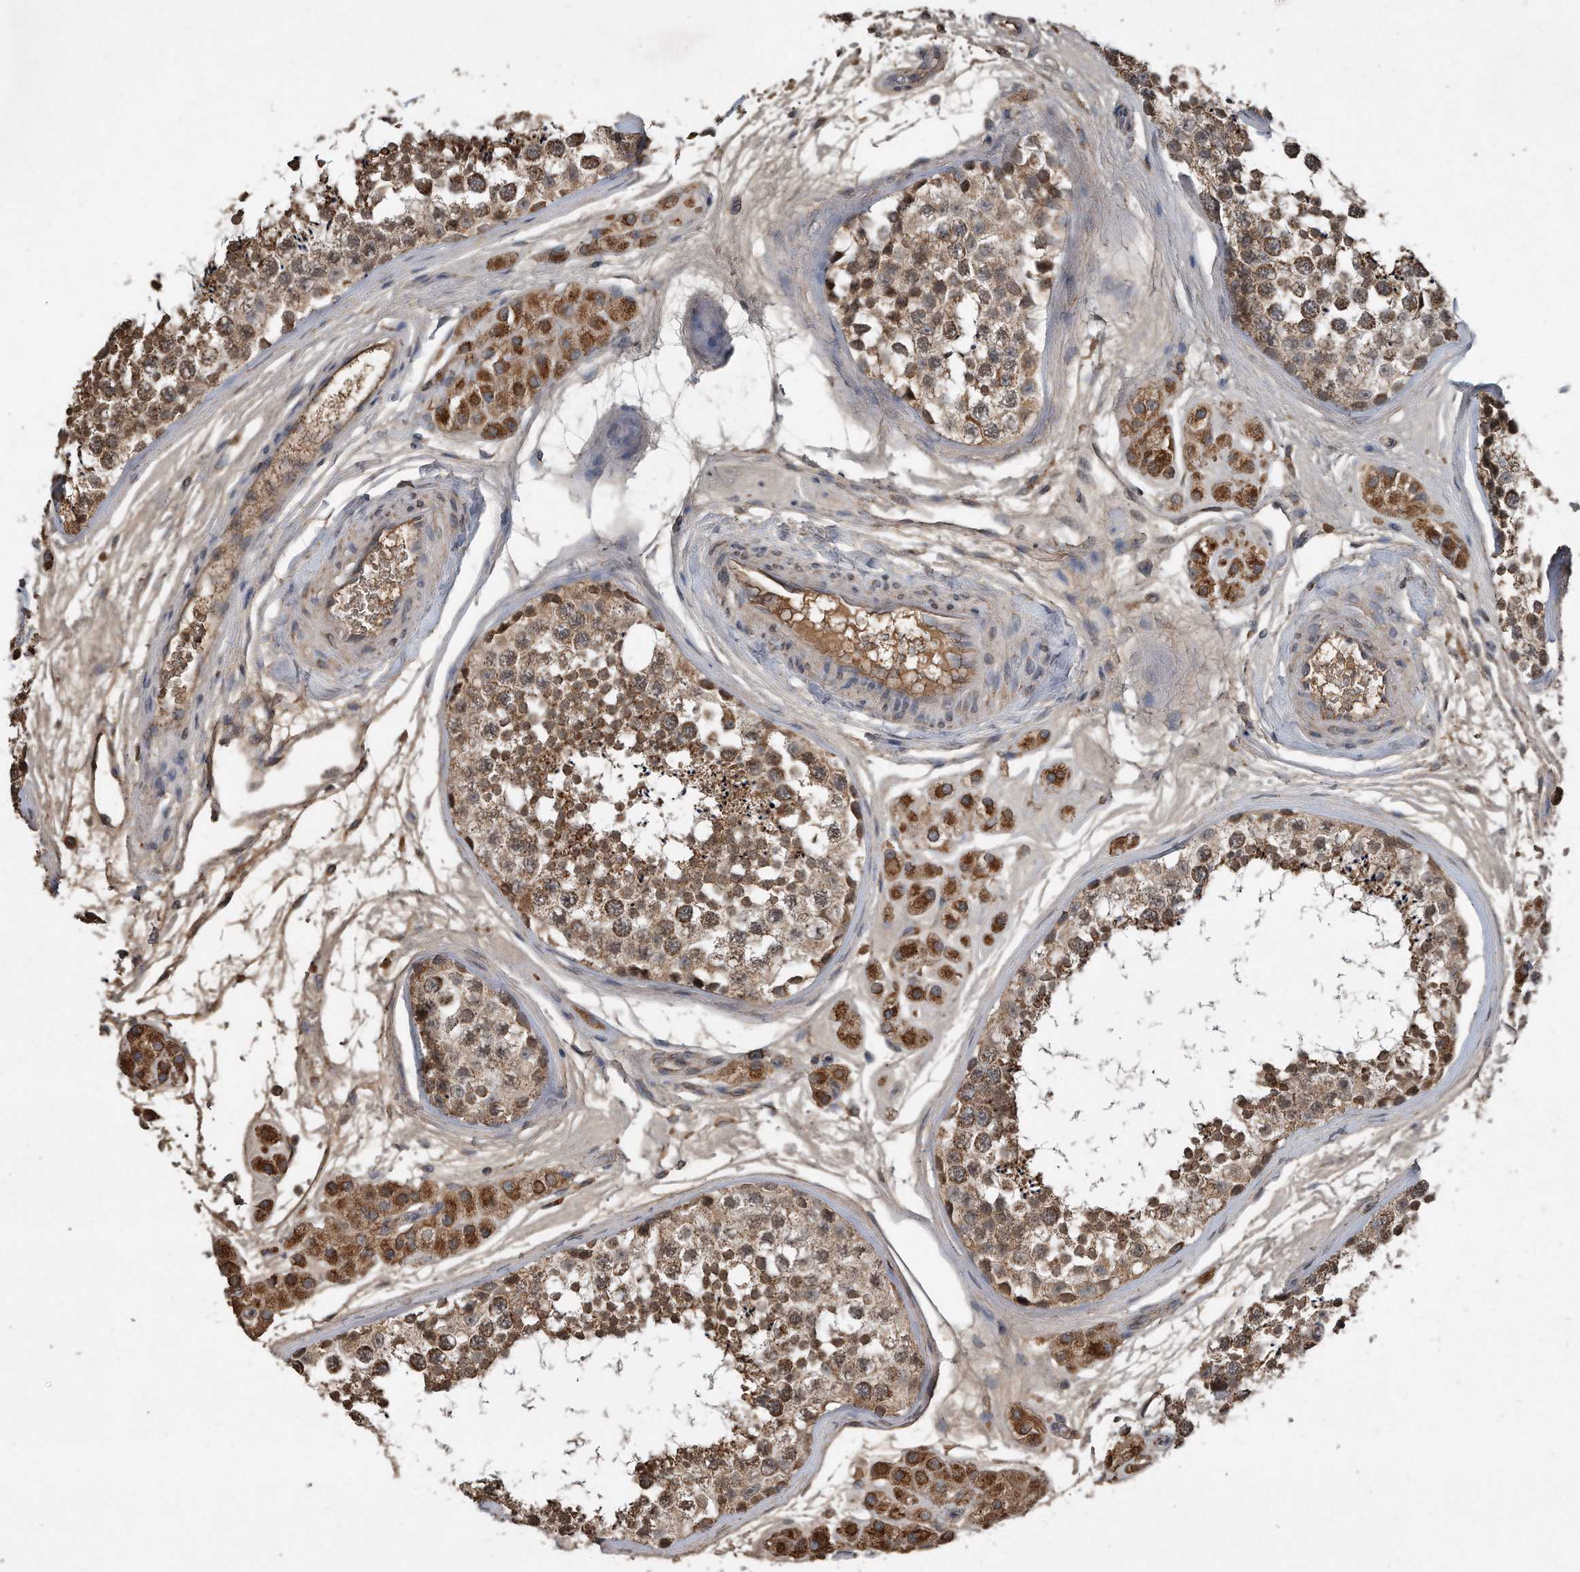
{"staining": {"intensity": "moderate", "quantity": ">75%", "location": "cytoplasmic/membranous"}, "tissue": "testis", "cell_type": "Cells in seminiferous ducts", "image_type": "normal", "snomed": [{"axis": "morphology", "description": "Normal tissue, NOS"}, {"axis": "topography", "description": "Testis"}], "caption": "Human testis stained with a protein marker displays moderate staining in cells in seminiferous ducts.", "gene": "SDHA", "patient": {"sex": "male", "age": 56}}